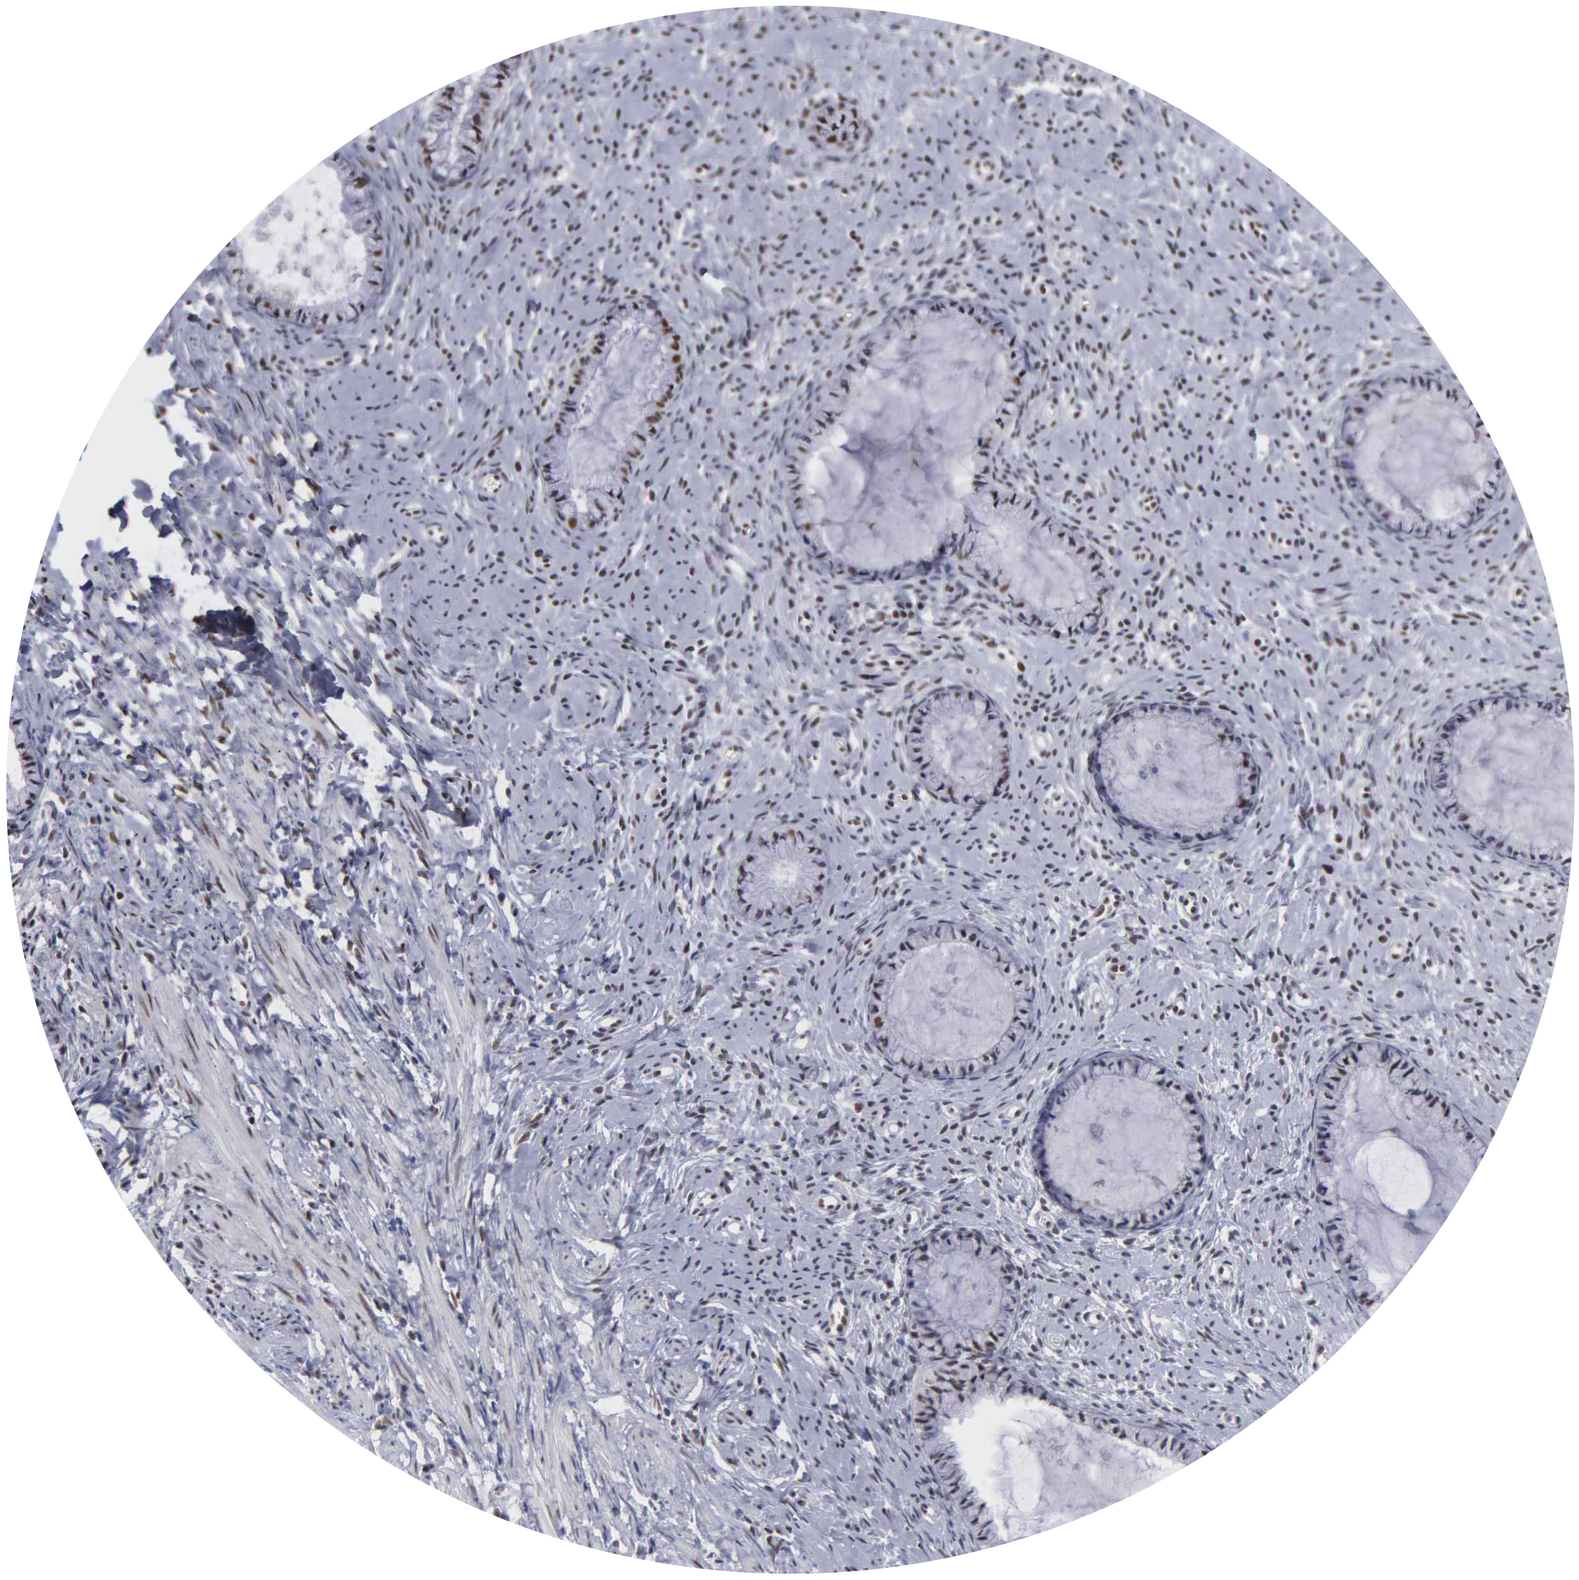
{"staining": {"intensity": "moderate", "quantity": "25%-75%", "location": "nuclear"}, "tissue": "cervix", "cell_type": "Glandular cells", "image_type": "normal", "snomed": [{"axis": "morphology", "description": "Normal tissue, NOS"}, {"axis": "topography", "description": "Cervix"}], "caption": "Immunohistochemical staining of benign human cervix shows medium levels of moderate nuclear positivity in about 25%-75% of glandular cells. (Brightfield microscopy of DAB IHC at high magnification).", "gene": "KIAA0586", "patient": {"sex": "female", "age": 70}}